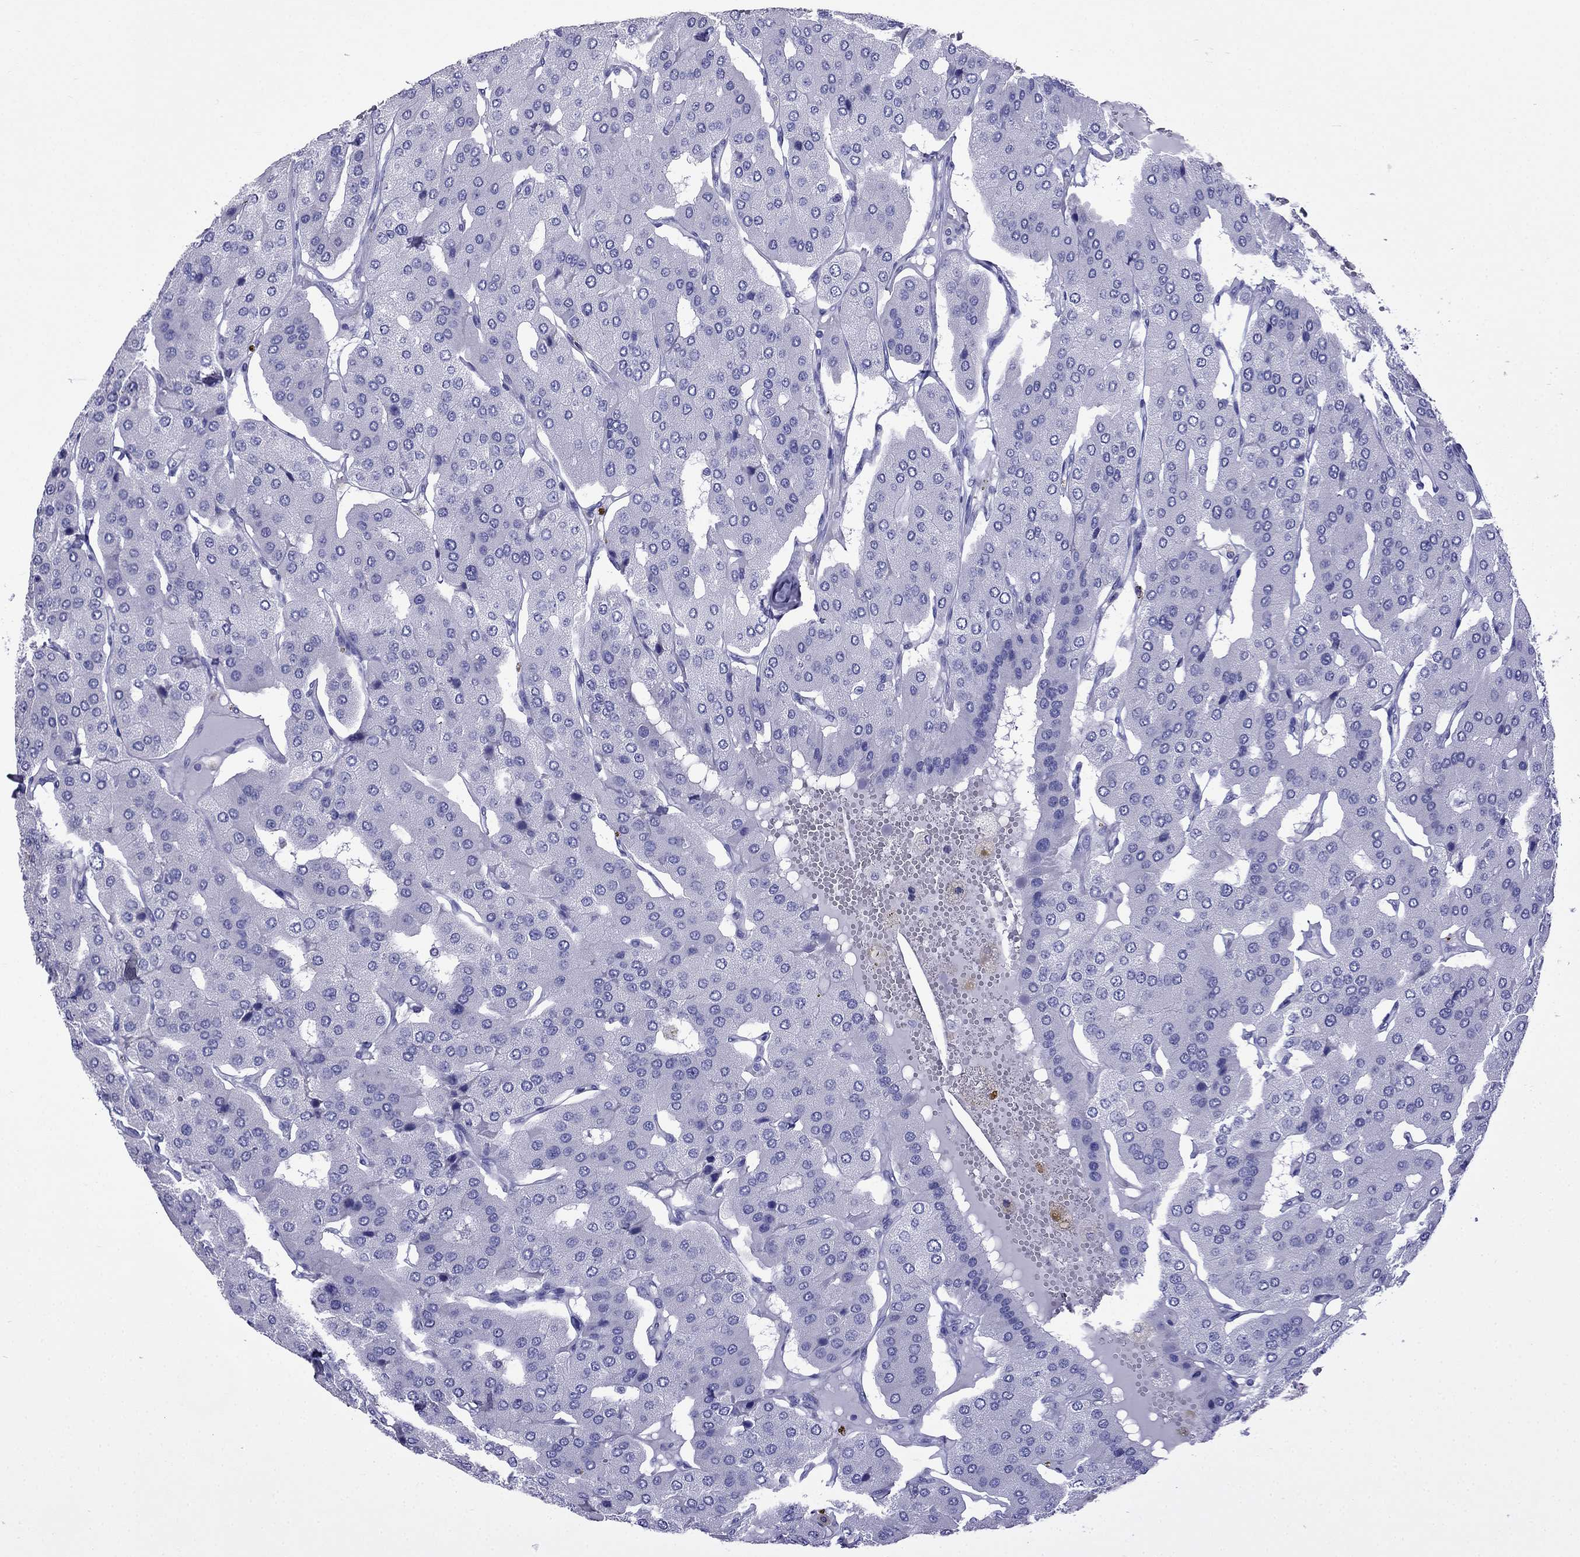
{"staining": {"intensity": "negative", "quantity": "none", "location": "none"}, "tissue": "parathyroid gland", "cell_type": "Glandular cells", "image_type": "normal", "snomed": [{"axis": "morphology", "description": "Normal tissue, NOS"}, {"axis": "morphology", "description": "Adenoma, NOS"}, {"axis": "topography", "description": "Parathyroid gland"}], "caption": "Parathyroid gland was stained to show a protein in brown. There is no significant positivity in glandular cells. (DAB IHC with hematoxylin counter stain).", "gene": "ARR3", "patient": {"sex": "female", "age": 86}}